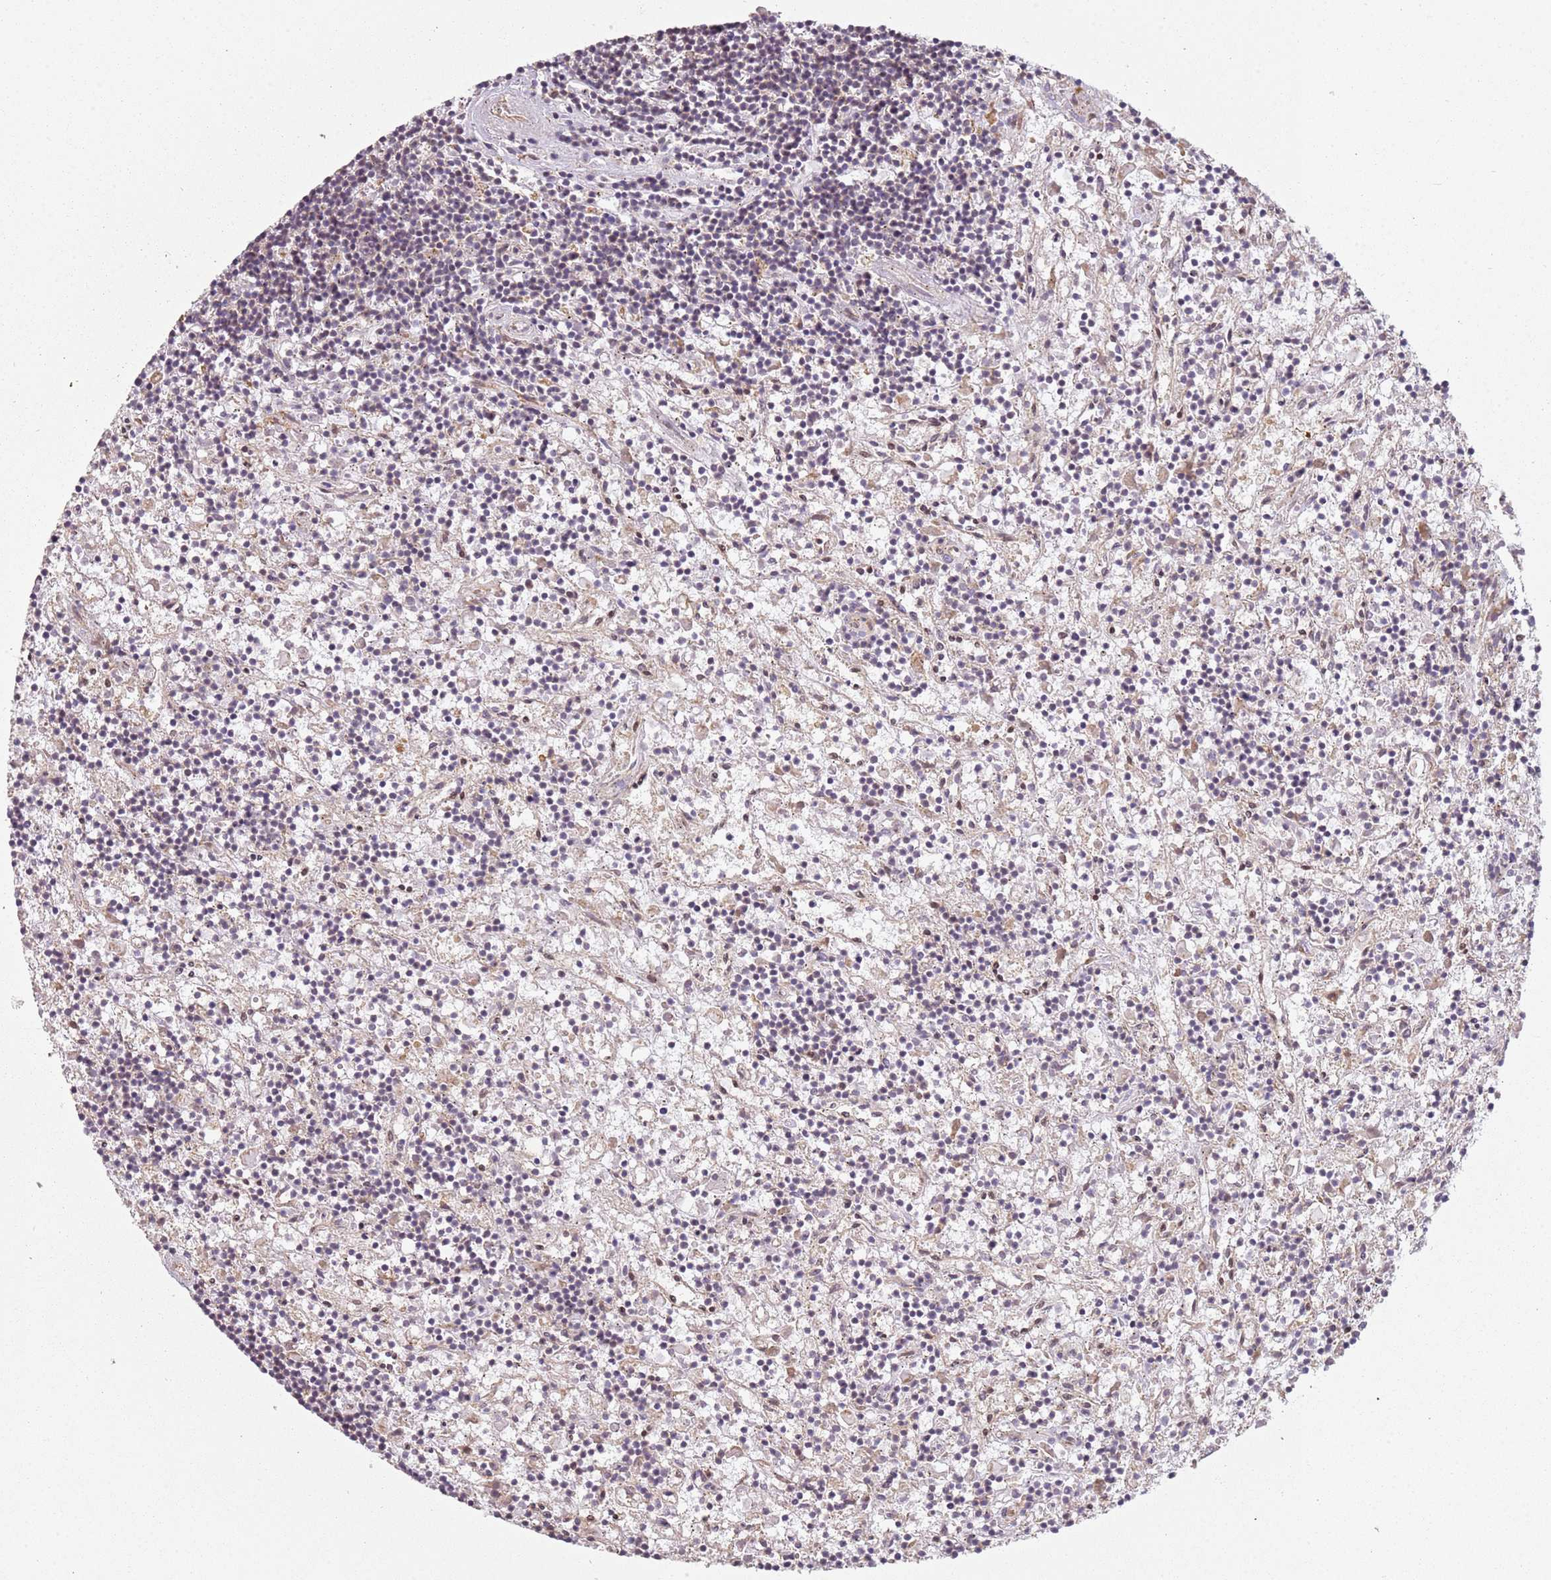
{"staining": {"intensity": "negative", "quantity": "none", "location": "none"}, "tissue": "lymphoma", "cell_type": "Tumor cells", "image_type": "cancer", "snomed": [{"axis": "morphology", "description": "Malignant lymphoma, non-Hodgkin's type, Low grade"}, {"axis": "topography", "description": "Spleen"}], "caption": "High power microscopy histopathology image of an immunohistochemistry histopathology image of malignant lymphoma, non-Hodgkin's type (low-grade), revealing no significant positivity in tumor cells.", "gene": "CHURC1", "patient": {"sex": "male", "age": 76}}